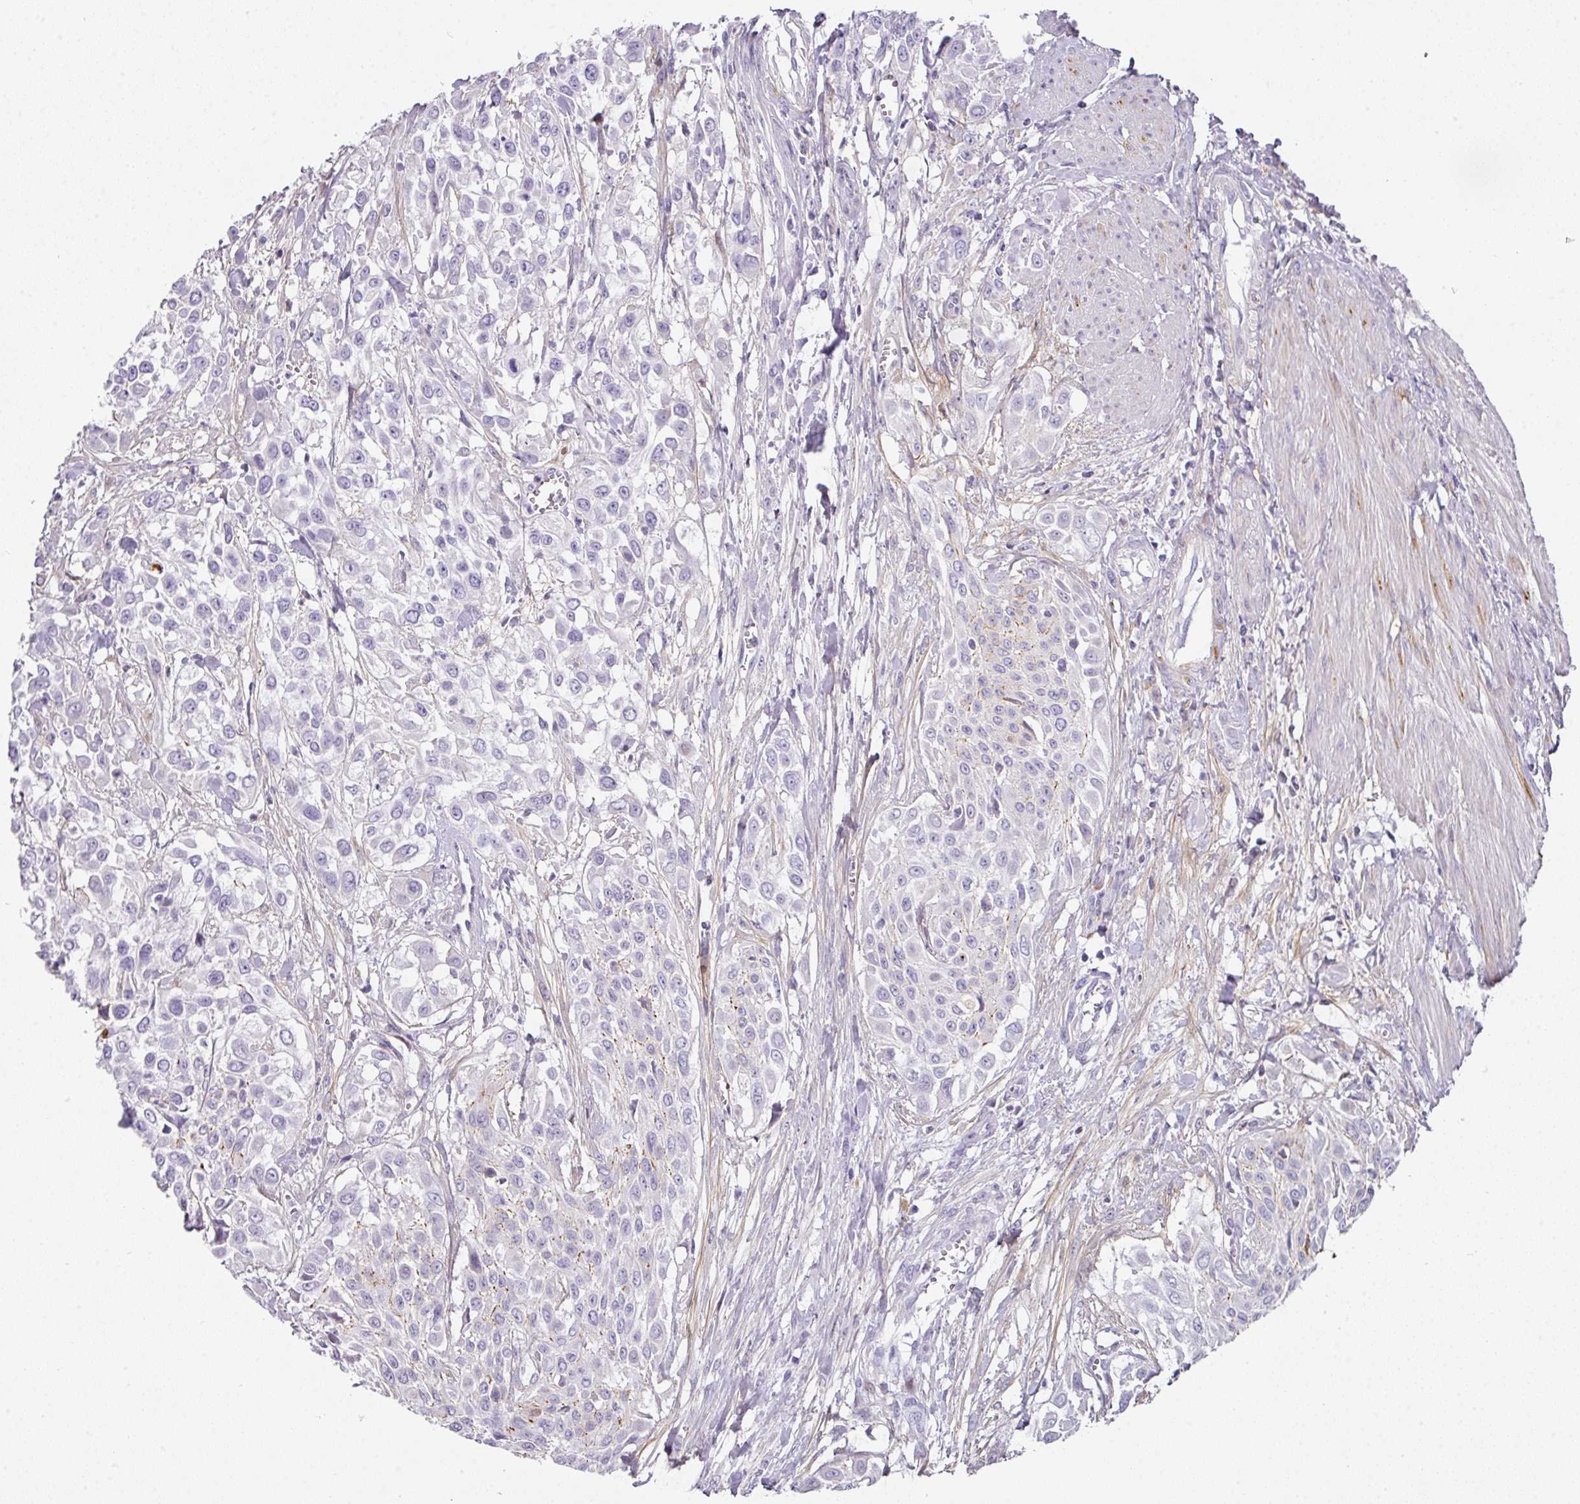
{"staining": {"intensity": "negative", "quantity": "none", "location": "none"}, "tissue": "urothelial cancer", "cell_type": "Tumor cells", "image_type": "cancer", "snomed": [{"axis": "morphology", "description": "Urothelial carcinoma, High grade"}, {"axis": "topography", "description": "Urinary bladder"}], "caption": "Protein analysis of urothelial carcinoma (high-grade) exhibits no significant staining in tumor cells.", "gene": "ANKRD29", "patient": {"sex": "male", "age": 57}}